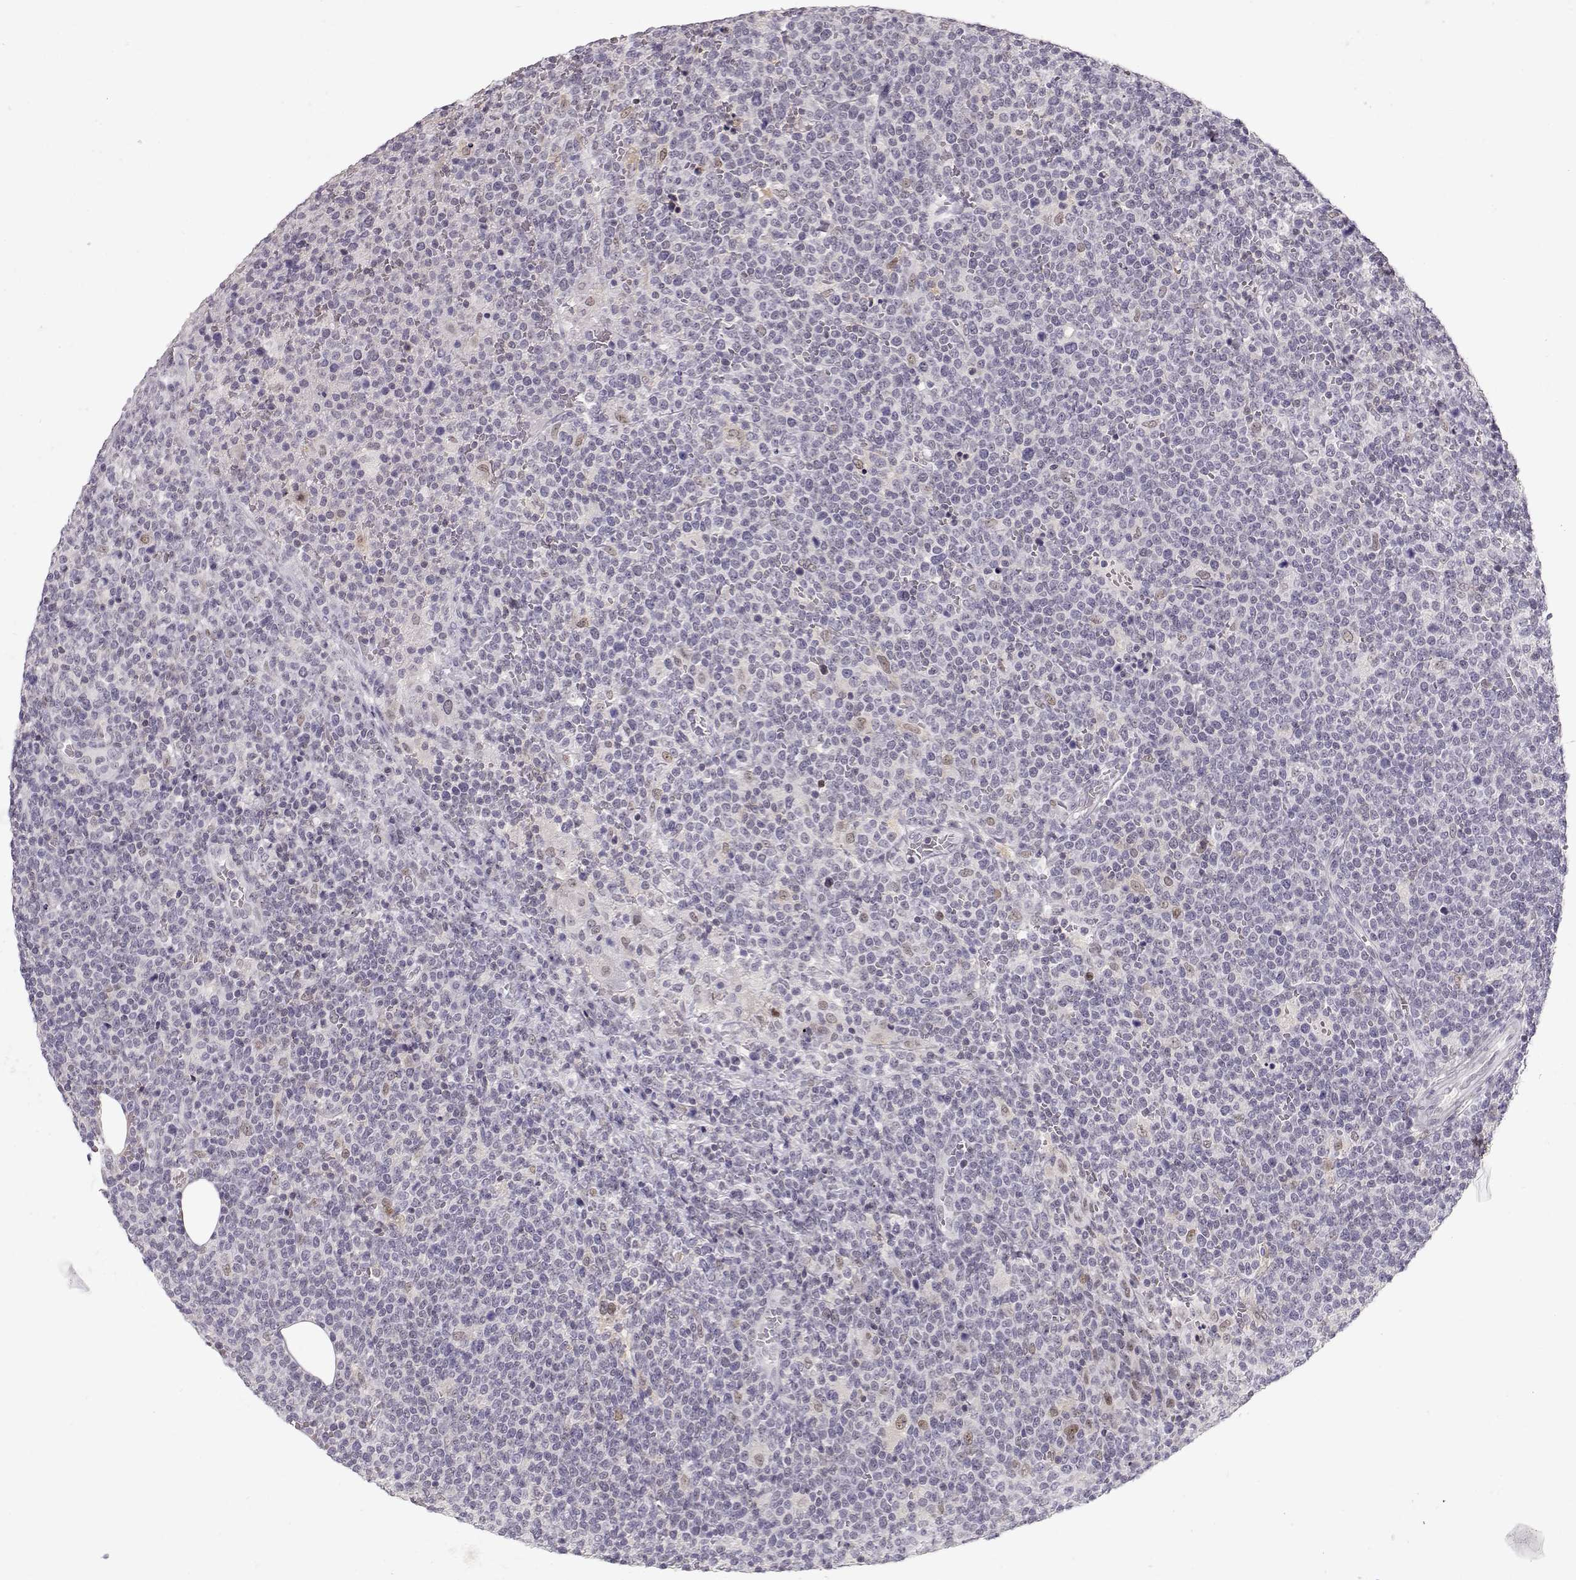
{"staining": {"intensity": "negative", "quantity": "none", "location": "none"}, "tissue": "lymphoma", "cell_type": "Tumor cells", "image_type": "cancer", "snomed": [{"axis": "morphology", "description": "Malignant lymphoma, non-Hodgkin's type, High grade"}, {"axis": "topography", "description": "Lymph node"}], "caption": "This is an immunohistochemistry image of human high-grade malignant lymphoma, non-Hodgkin's type. There is no positivity in tumor cells.", "gene": "TEPP", "patient": {"sex": "male", "age": 61}}